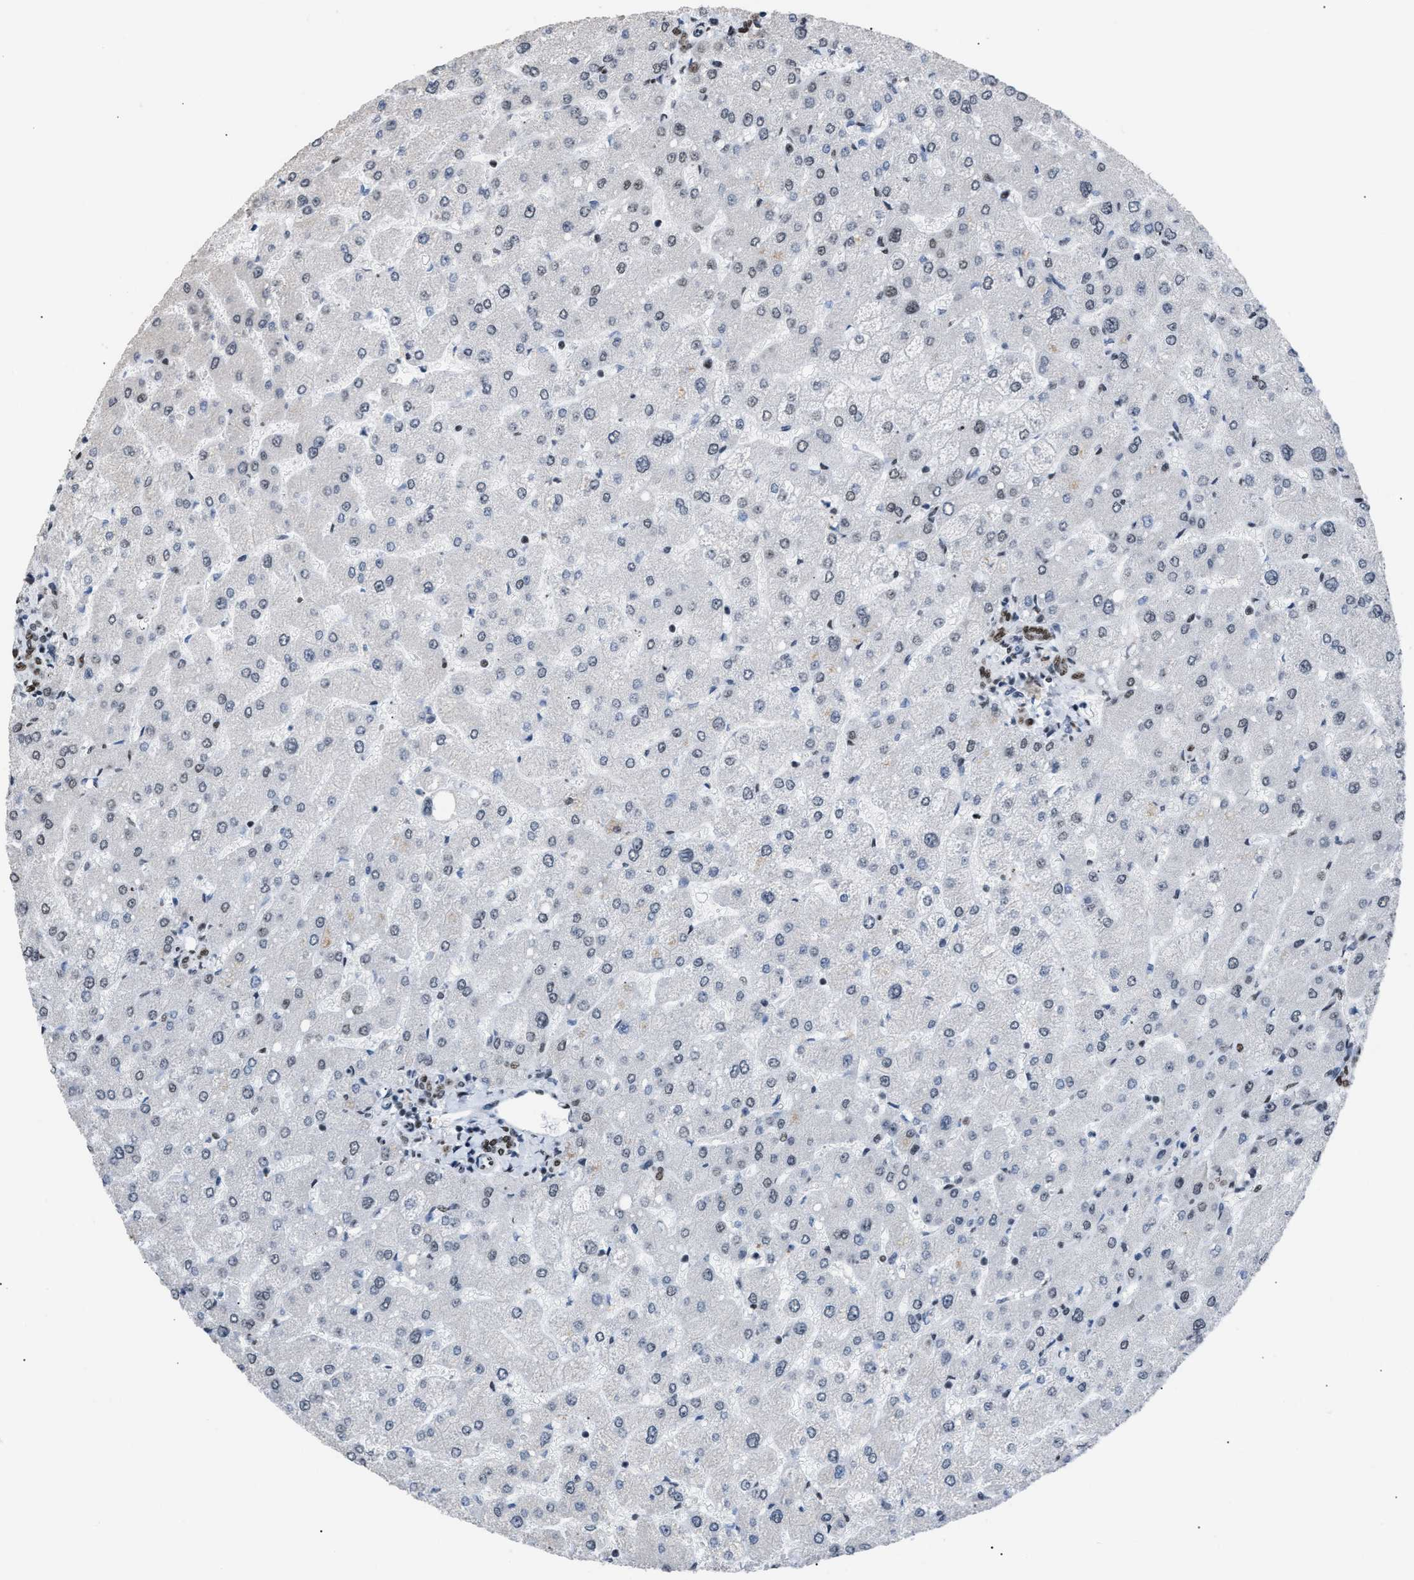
{"staining": {"intensity": "moderate", "quantity": ">75%", "location": "nuclear"}, "tissue": "liver", "cell_type": "Cholangiocytes", "image_type": "normal", "snomed": [{"axis": "morphology", "description": "Normal tissue, NOS"}, {"axis": "topography", "description": "Liver"}], "caption": "IHC micrograph of benign human liver stained for a protein (brown), which shows medium levels of moderate nuclear expression in approximately >75% of cholangiocytes.", "gene": "CCAR2", "patient": {"sex": "male", "age": 55}}